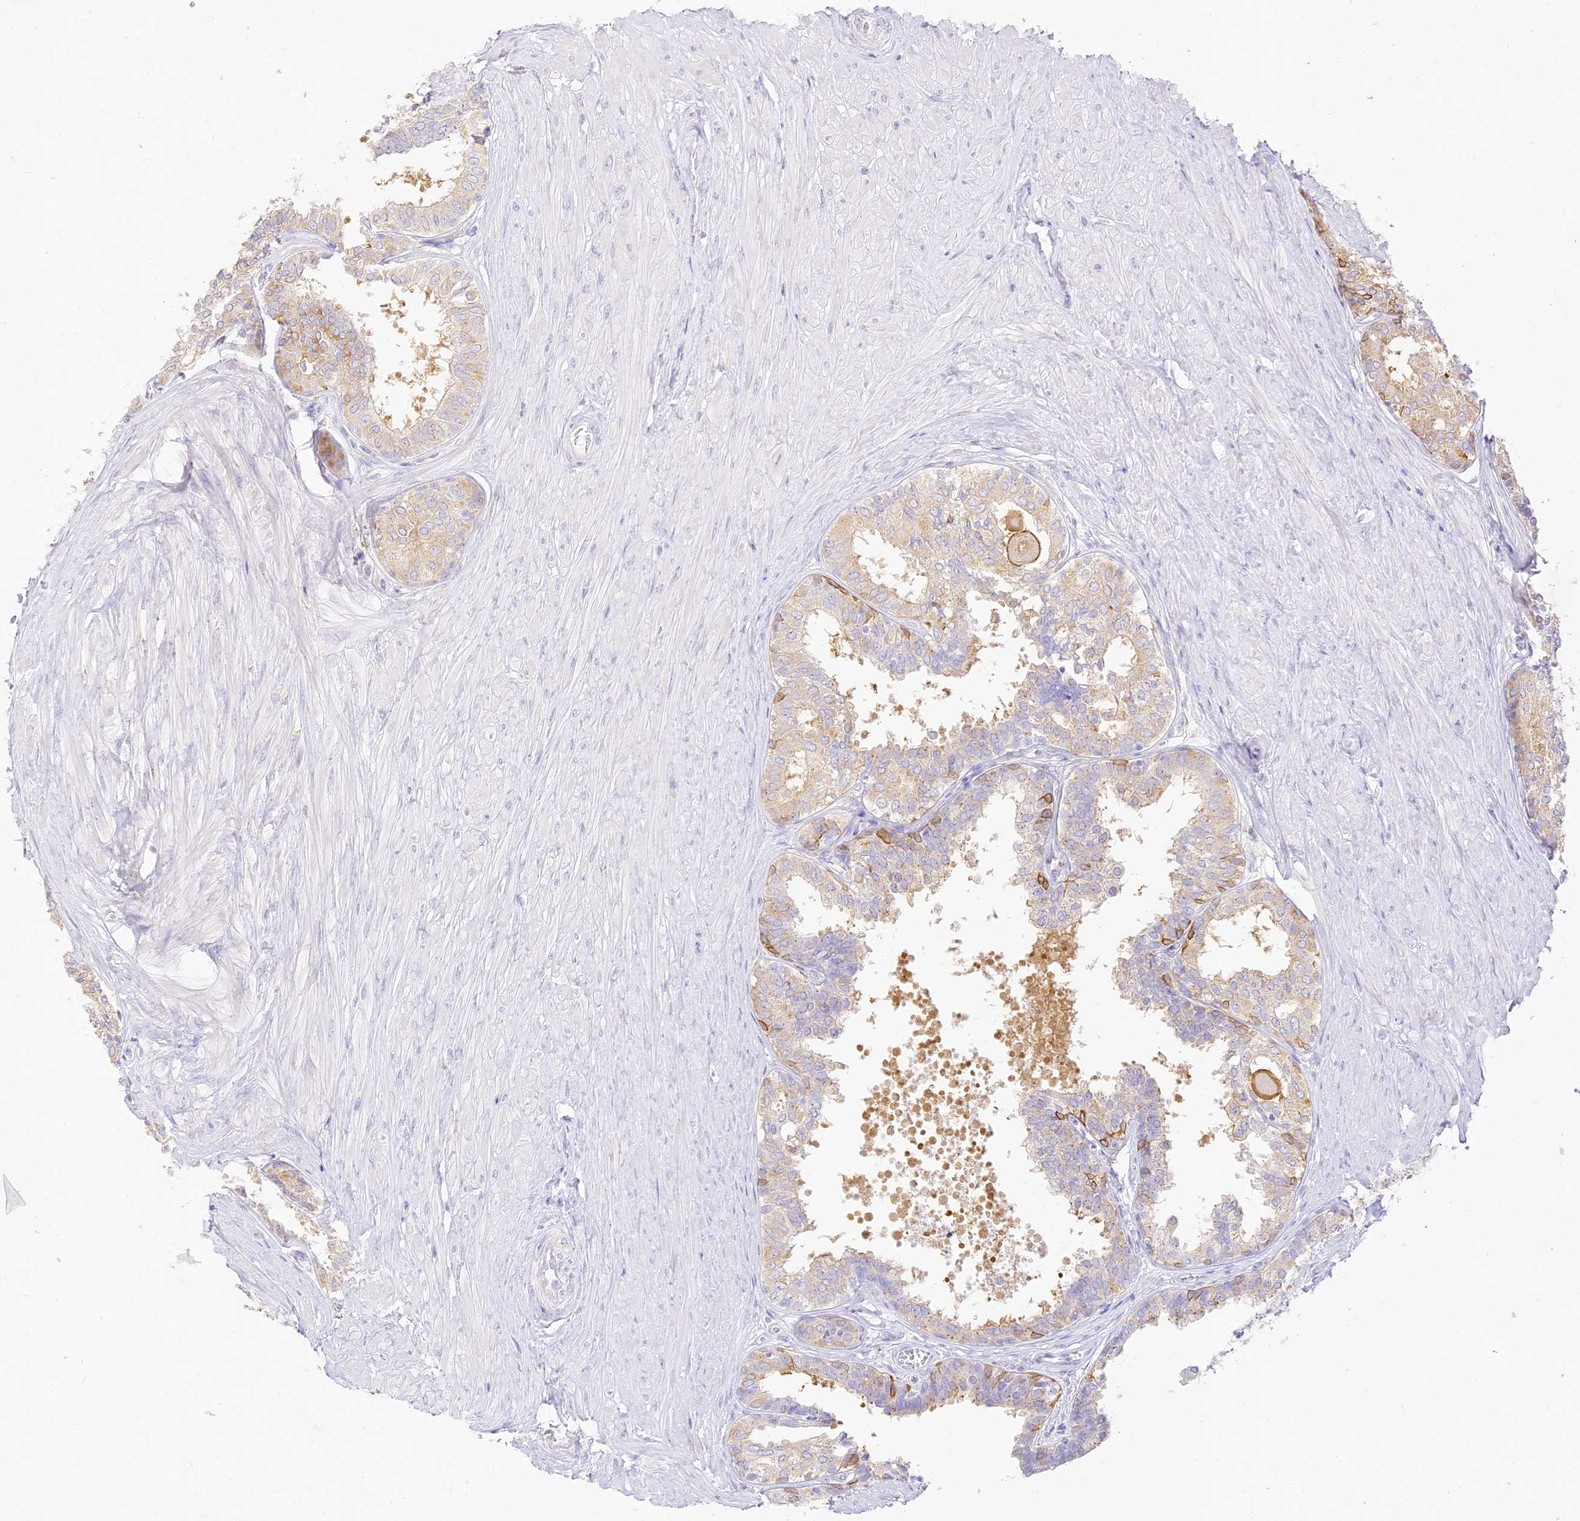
{"staining": {"intensity": "strong", "quantity": "25%-75%", "location": "cytoplasmic/membranous"}, "tissue": "prostate", "cell_type": "Glandular cells", "image_type": "normal", "snomed": [{"axis": "morphology", "description": "Normal tissue, NOS"}, {"axis": "topography", "description": "Prostate"}], "caption": "An immunohistochemistry micrograph of normal tissue is shown. Protein staining in brown shows strong cytoplasmic/membranous positivity in prostate within glandular cells. The protein is stained brown, and the nuclei are stained in blue (DAB (3,3'-diaminobenzidine) IHC with brightfield microscopy, high magnification).", "gene": "SEC13", "patient": {"sex": "male", "age": 48}}